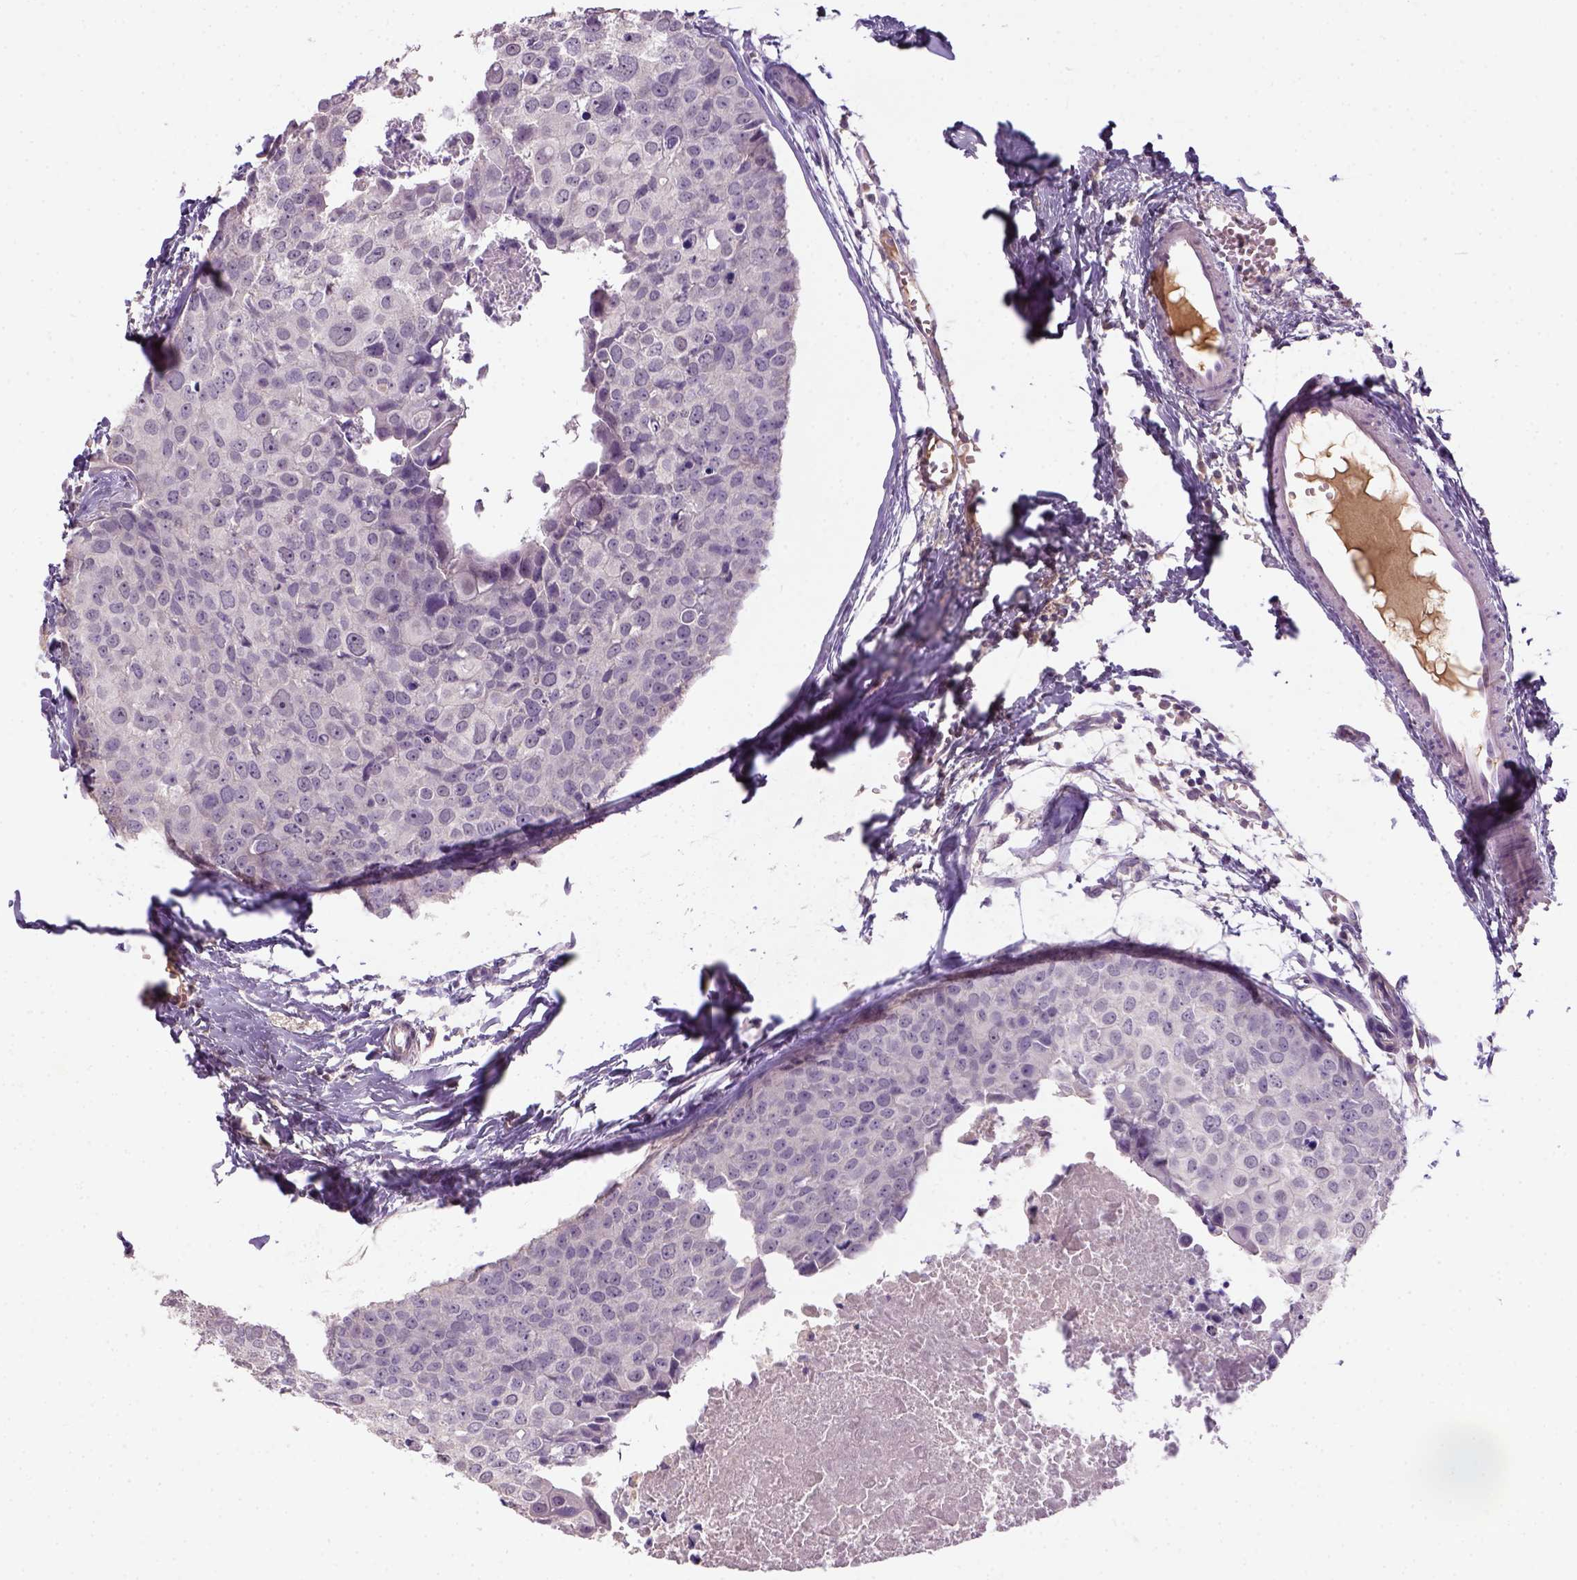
{"staining": {"intensity": "negative", "quantity": "none", "location": "none"}, "tissue": "breast cancer", "cell_type": "Tumor cells", "image_type": "cancer", "snomed": [{"axis": "morphology", "description": "Duct carcinoma"}, {"axis": "topography", "description": "Breast"}], "caption": "Protein analysis of breast invasive ductal carcinoma displays no significant staining in tumor cells.", "gene": "NLGN2", "patient": {"sex": "female", "age": 38}}